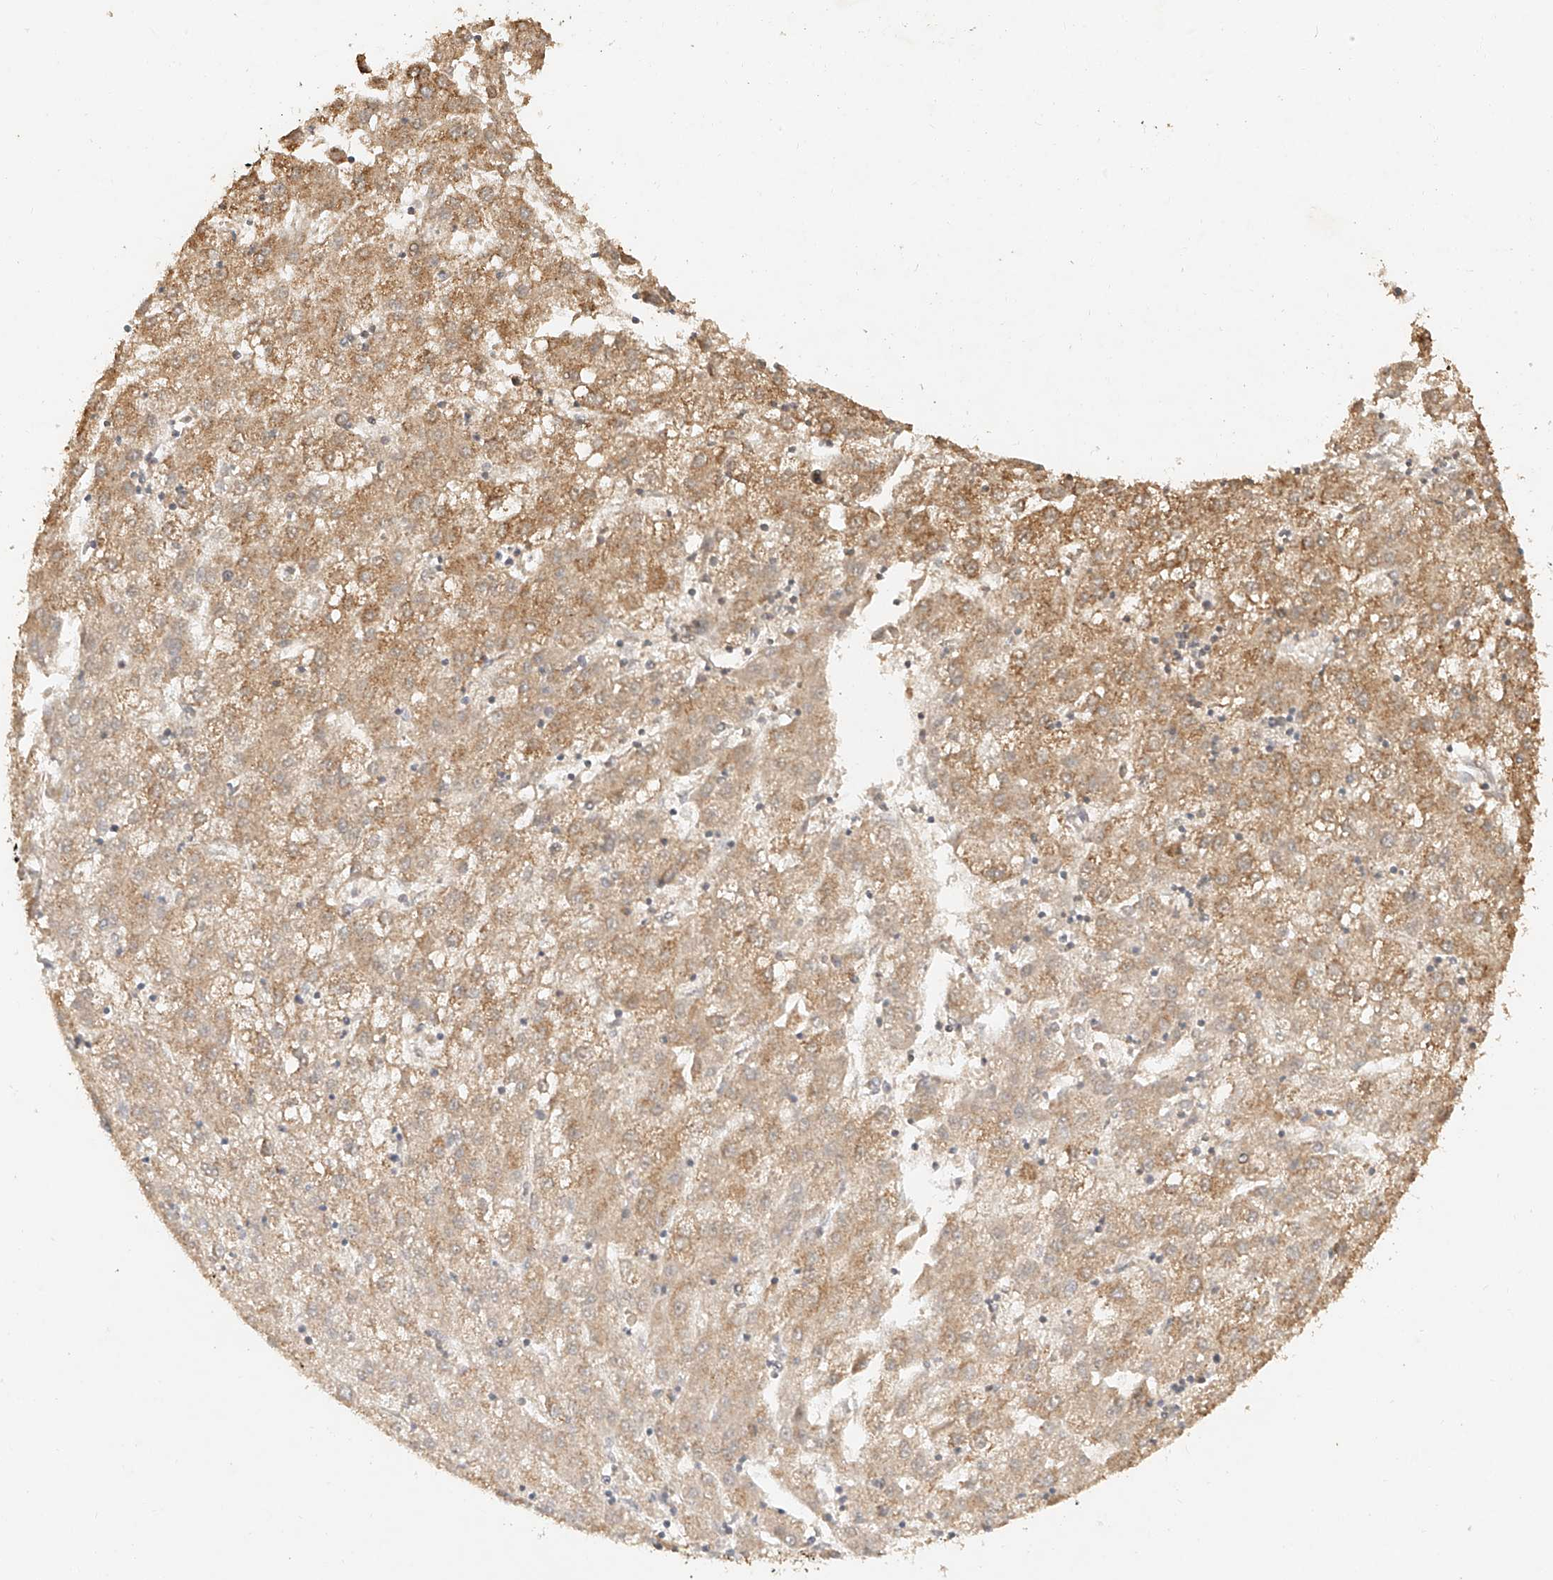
{"staining": {"intensity": "moderate", "quantity": ">75%", "location": "cytoplasmic/membranous"}, "tissue": "liver cancer", "cell_type": "Tumor cells", "image_type": "cancer", "snomed": [{"axis": "morphology", "description": "Carcinoma, Hepatocellular, NOS"}, {"axis": "topography", "description": "Liver"}], "caption": "An immunohistochemistry photomicrograph of neoplastic tissue is shown. Protein staining in brown highlights moderate cytoplasmic/membranous positivity in liver cancer within tumor cells.", "gene": "CXorf58", "patient": {"sex": "male", "age": 72}}